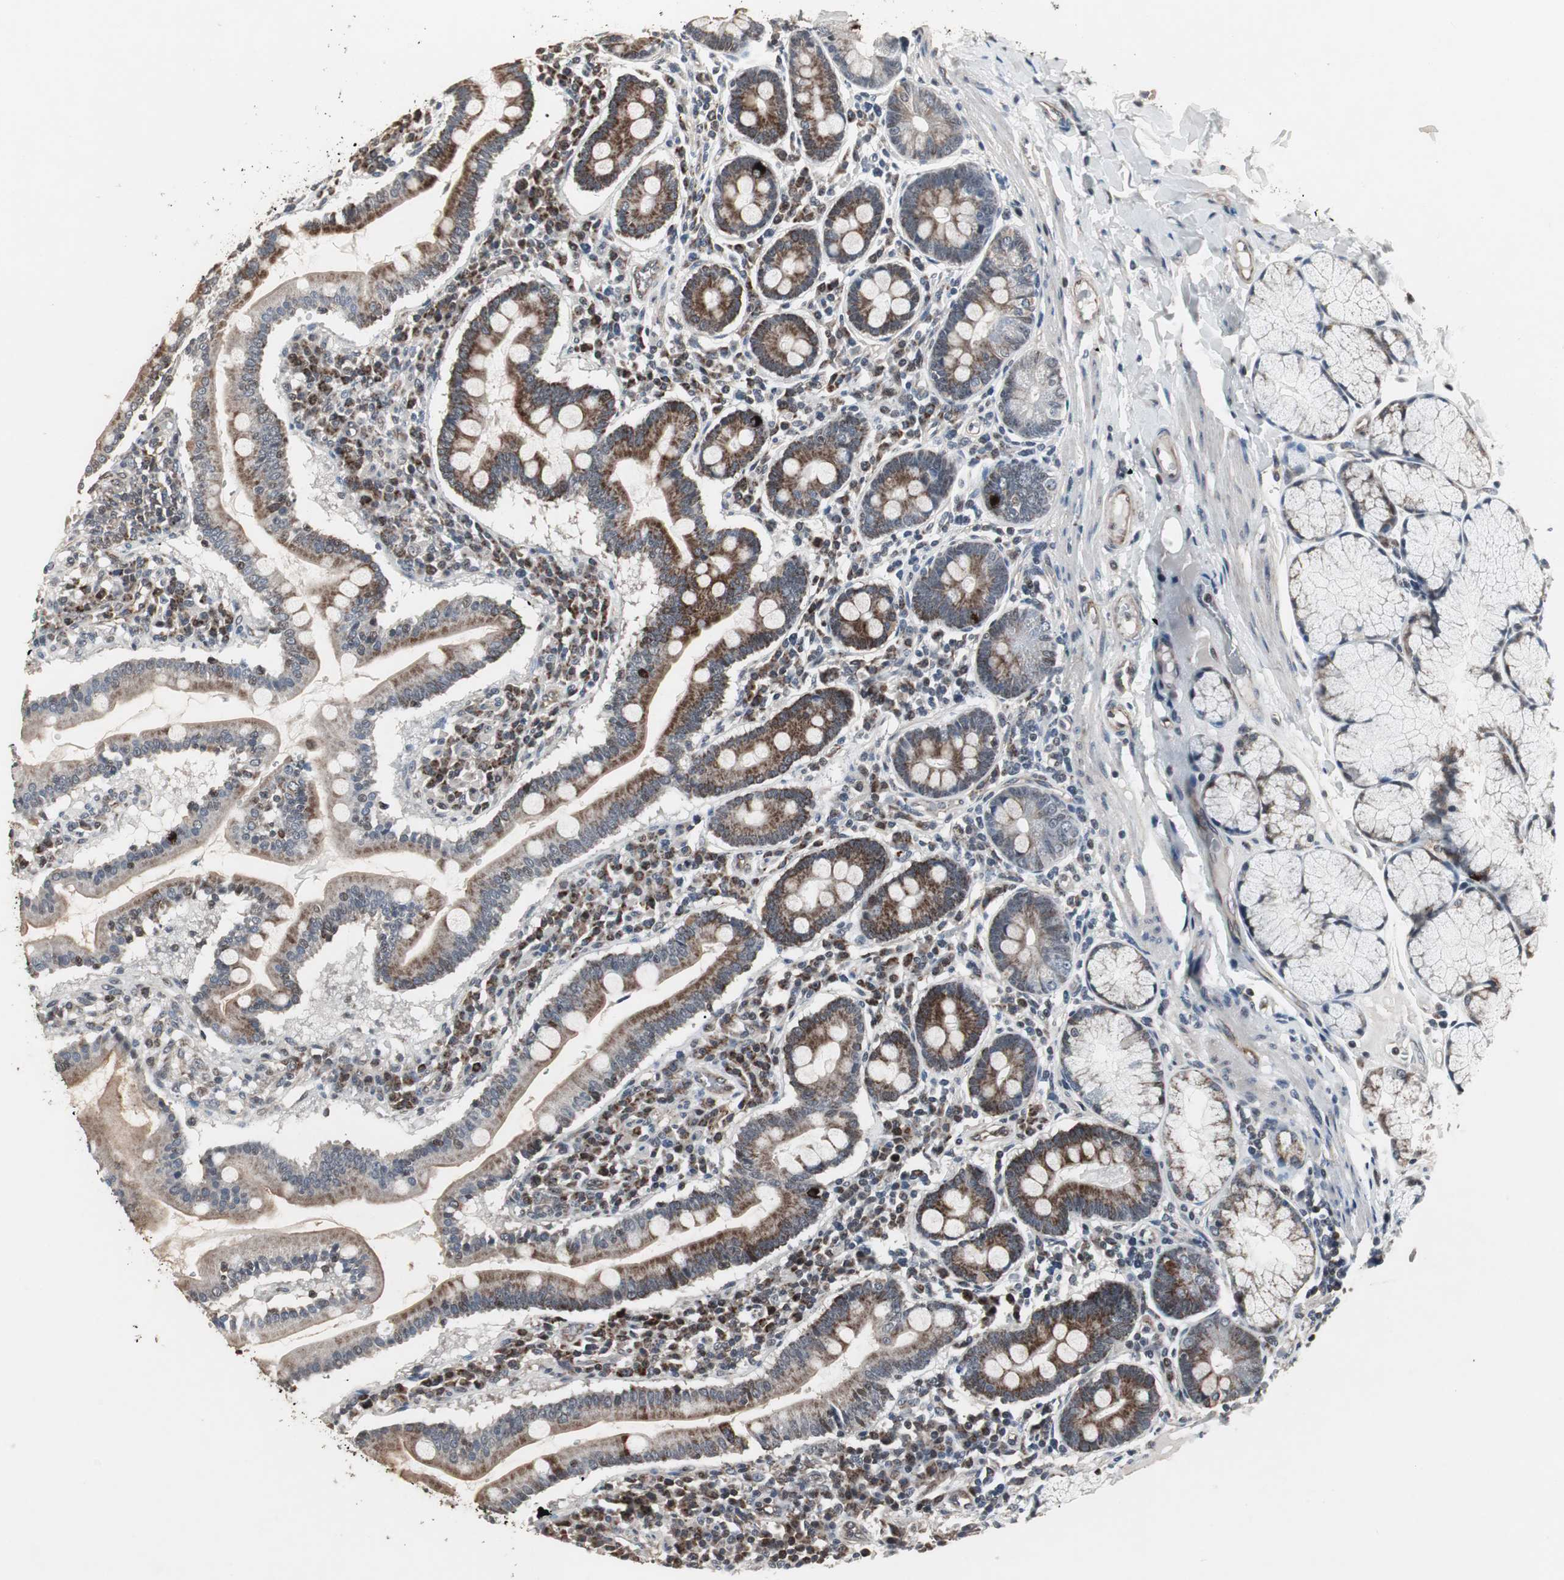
{"staining": {"intensity": "strong", "quantity": "25%-75%", "location": "cytoplasmic/membranous"}, "tissue": "duodenum", "cell_type": "Glandular cells", "image_type": "normal", "snomed": [{"axis": "morphology", "description": "Normal tissue, NOS"}, {"axis": "topography", "description": "Duodenum"}], "caption": "A histopathology image showing strong cytoplasmic/membranous staining in approximately 25%-75% of glandular cells in unremarkable duodenum, as visualized by brown immunohistochemical staining.", "gene": "MRPL40", "patient": {"sex": "male", "age": 50}}